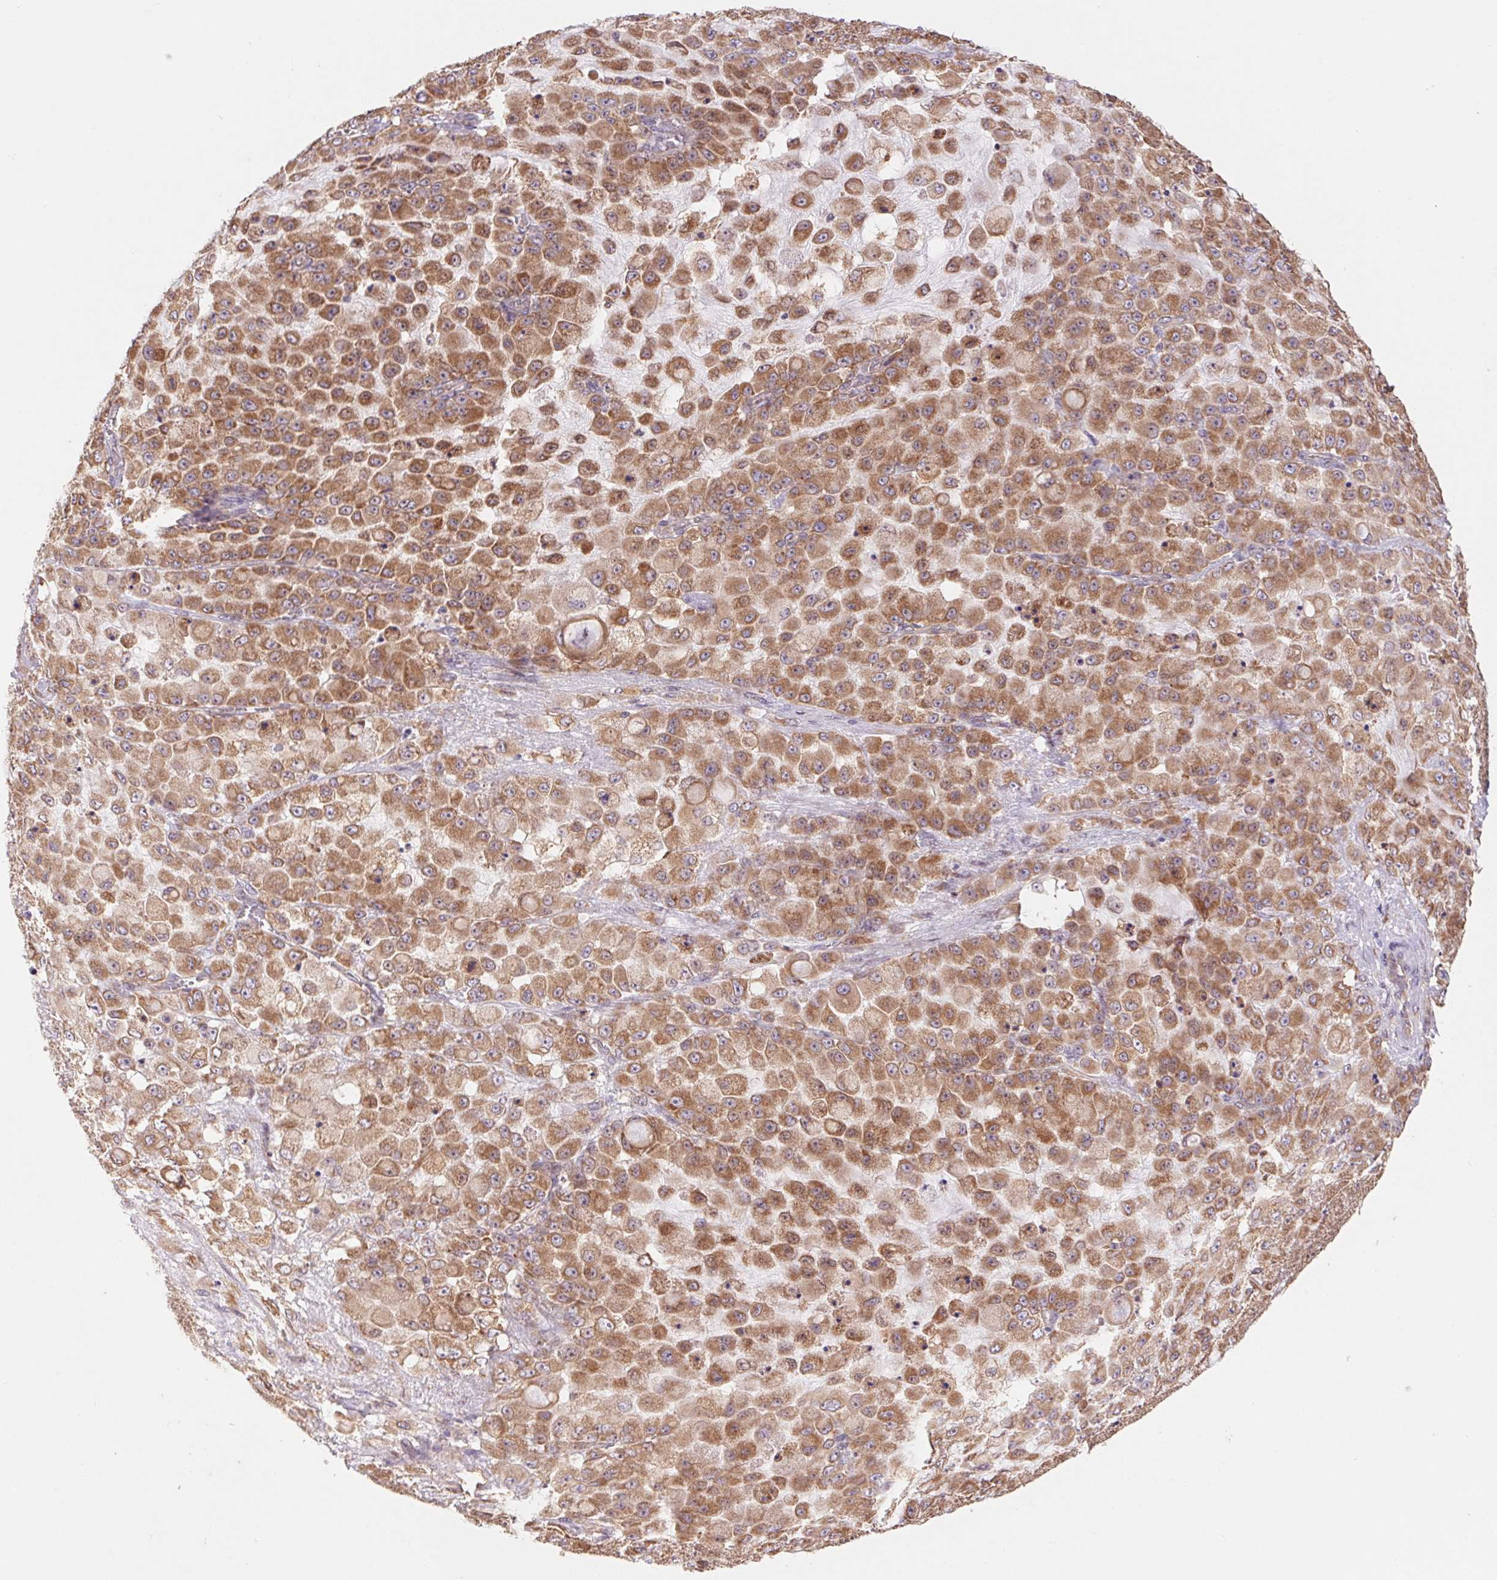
{"staining": {"intensity": "moderate", "quantity": ">75%", "location": "cytoplasmic/membranous"}, "tissue": "stomach cancer", "cell_type": "Tumor cells", "image_type": "cancer", "snomed": [{"axis": "morphology", "description": "Adenocarcinoma, NOS"}, {"axis": "topography", "description": "Stomach"}], "caption": "Adenocarcinoma (stomach) tissue exhibits moderate cytoplasmic/membranous positivity in approximately >75% of tumor cells", "gene": "RAB1A", "patient": {"sex": "female", "age": 76}}